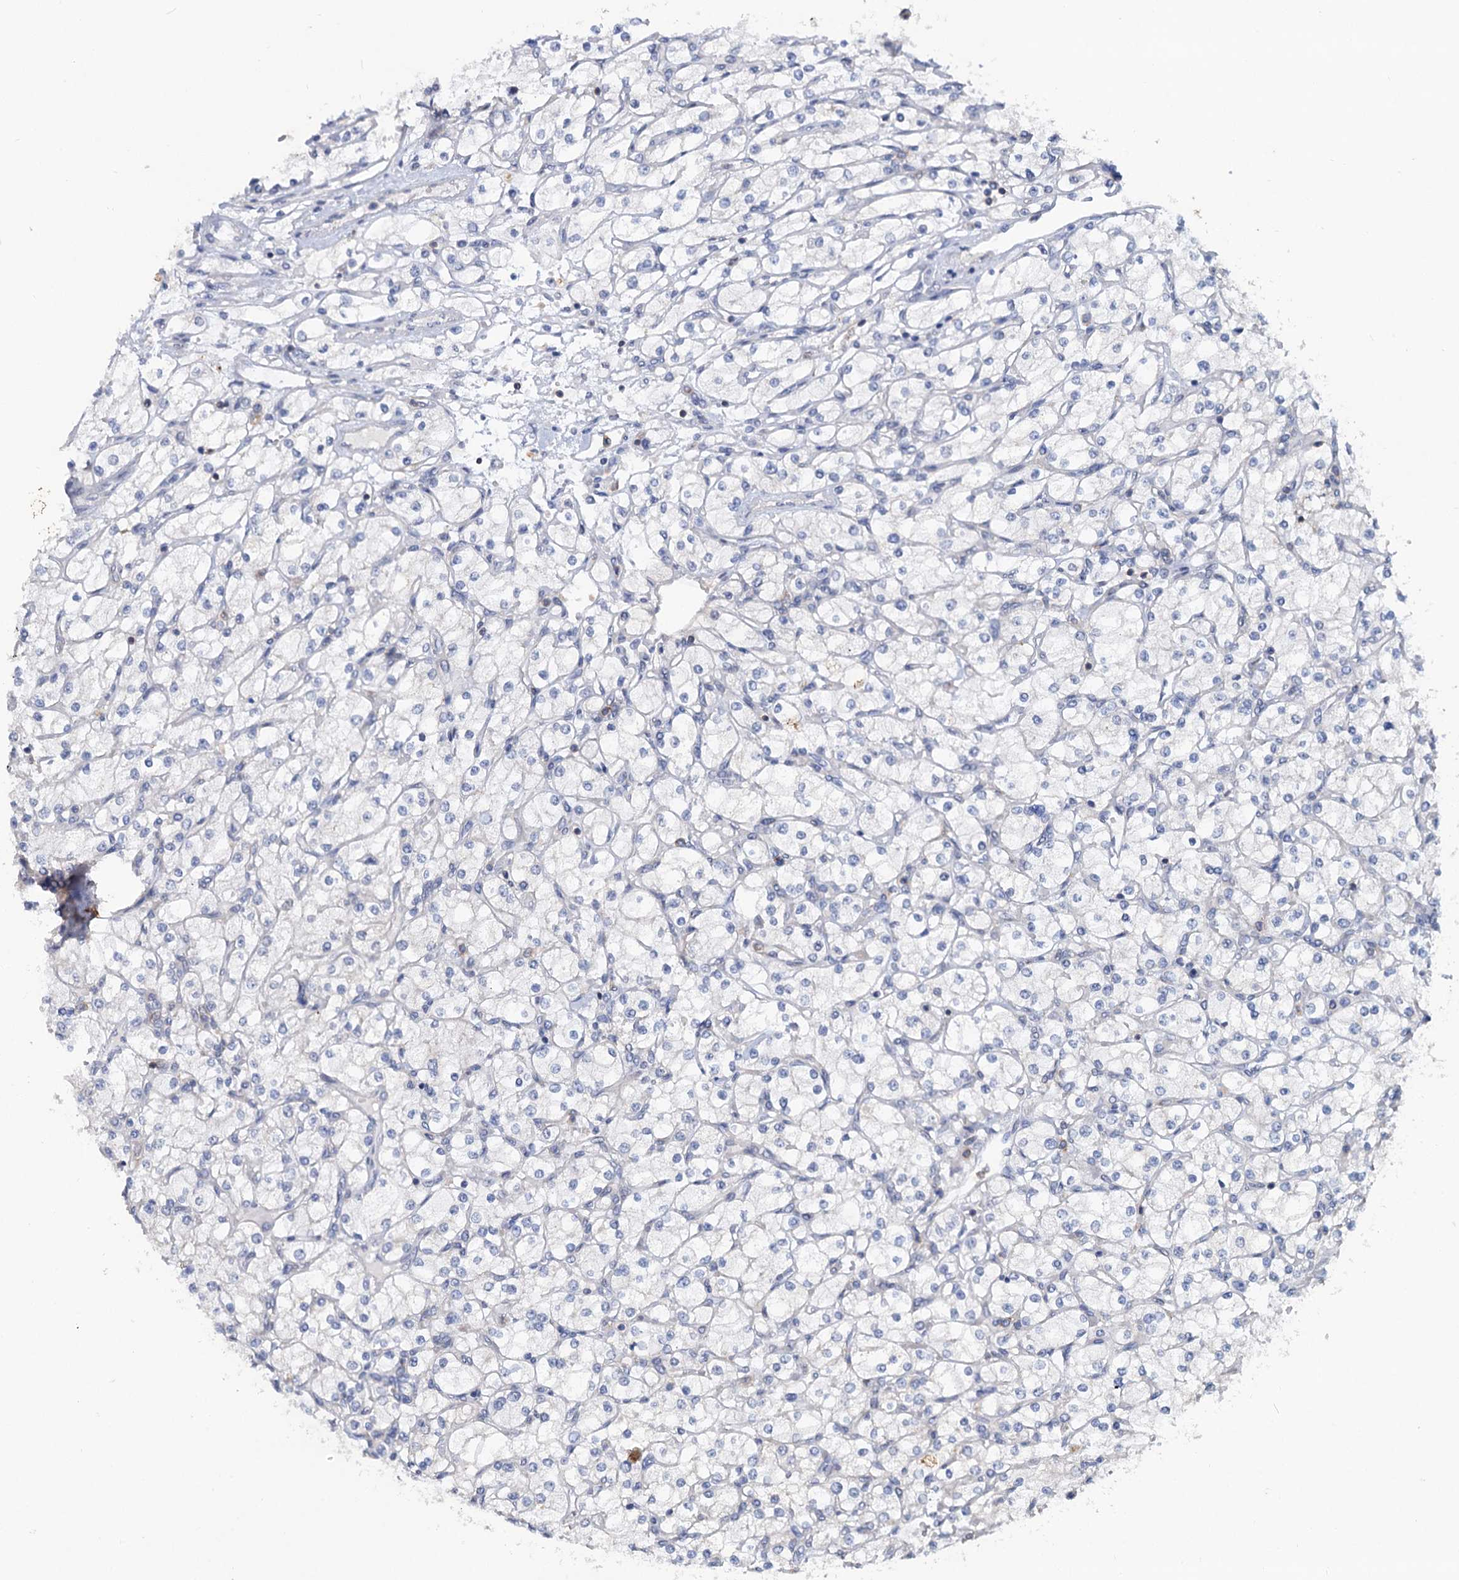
{"staining": {"intensity": "negative", "quantity": "none", "location": "none"}, "tissue": "renal cancer", "cell_type": "Tumor cells", "image_type": "cancer", "snomed": [{"axis": "morphology", "description": "Adenocarcinoma, NOS"}, {"axis": "topography", "description": "Kidney"}], "caption": "Histopathology image shows no significant protein expression in tumor cells of renal adenocarcinoma.", "gene": "LRCH4", "patient": {"sex": "male", "age": 80}}